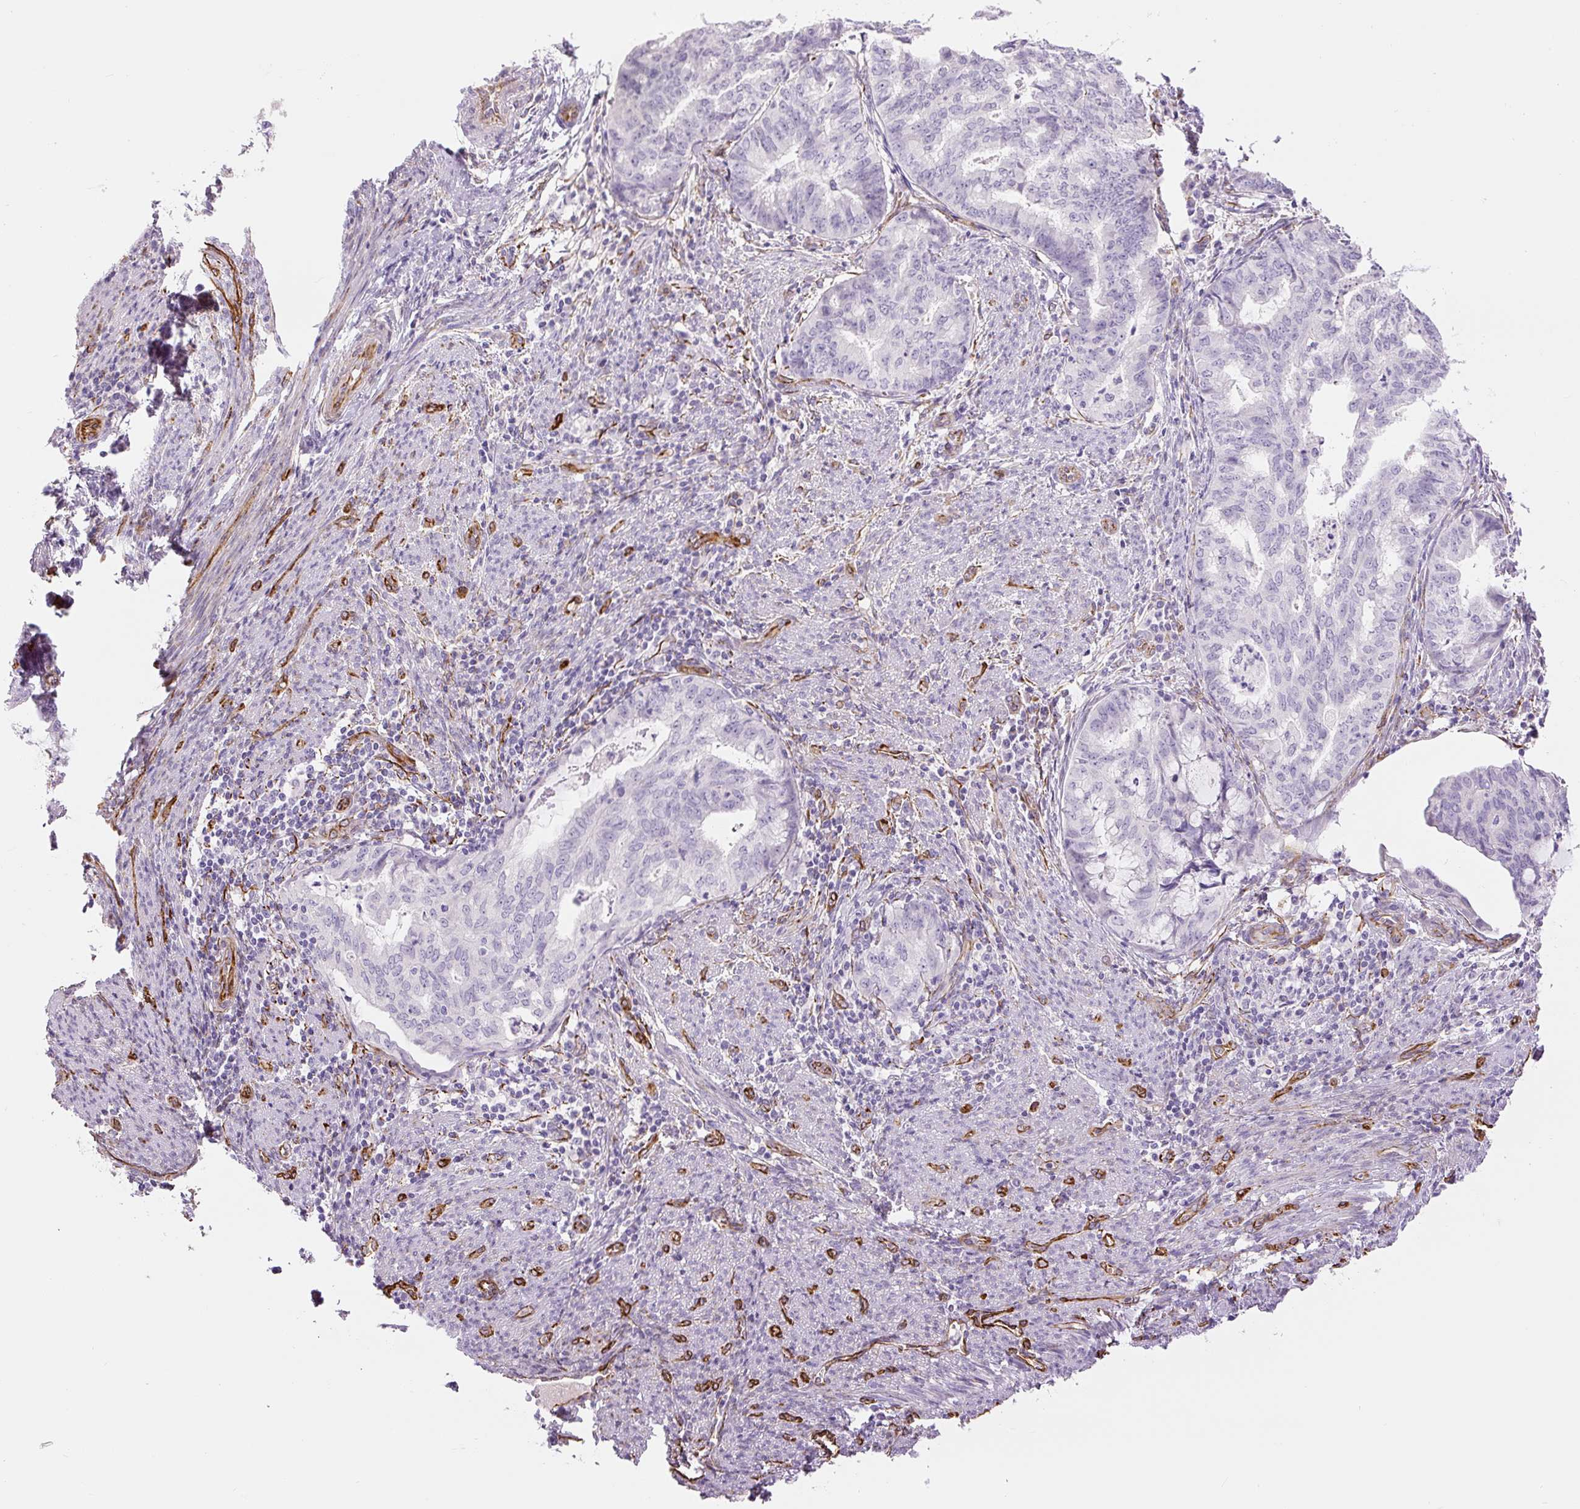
{"staining": {"intensity": "negative", "quantity": "none", "location": "none"}, "tissue": "endometrial cancer", "cell_type": "Tumor cells", "image_type": "cancer", "snomed": [{"axis": "morphology", "description": "Adenocarcinoma, NOS"}, {"axis": "topography", "description": "Endometrium"}], "caption": "DAB immunohistochemical staining of human endometrial cancer shows no significant expression in tumor cells.", "gene": "NES", "patient": {"sex": "female", "age": 79}}